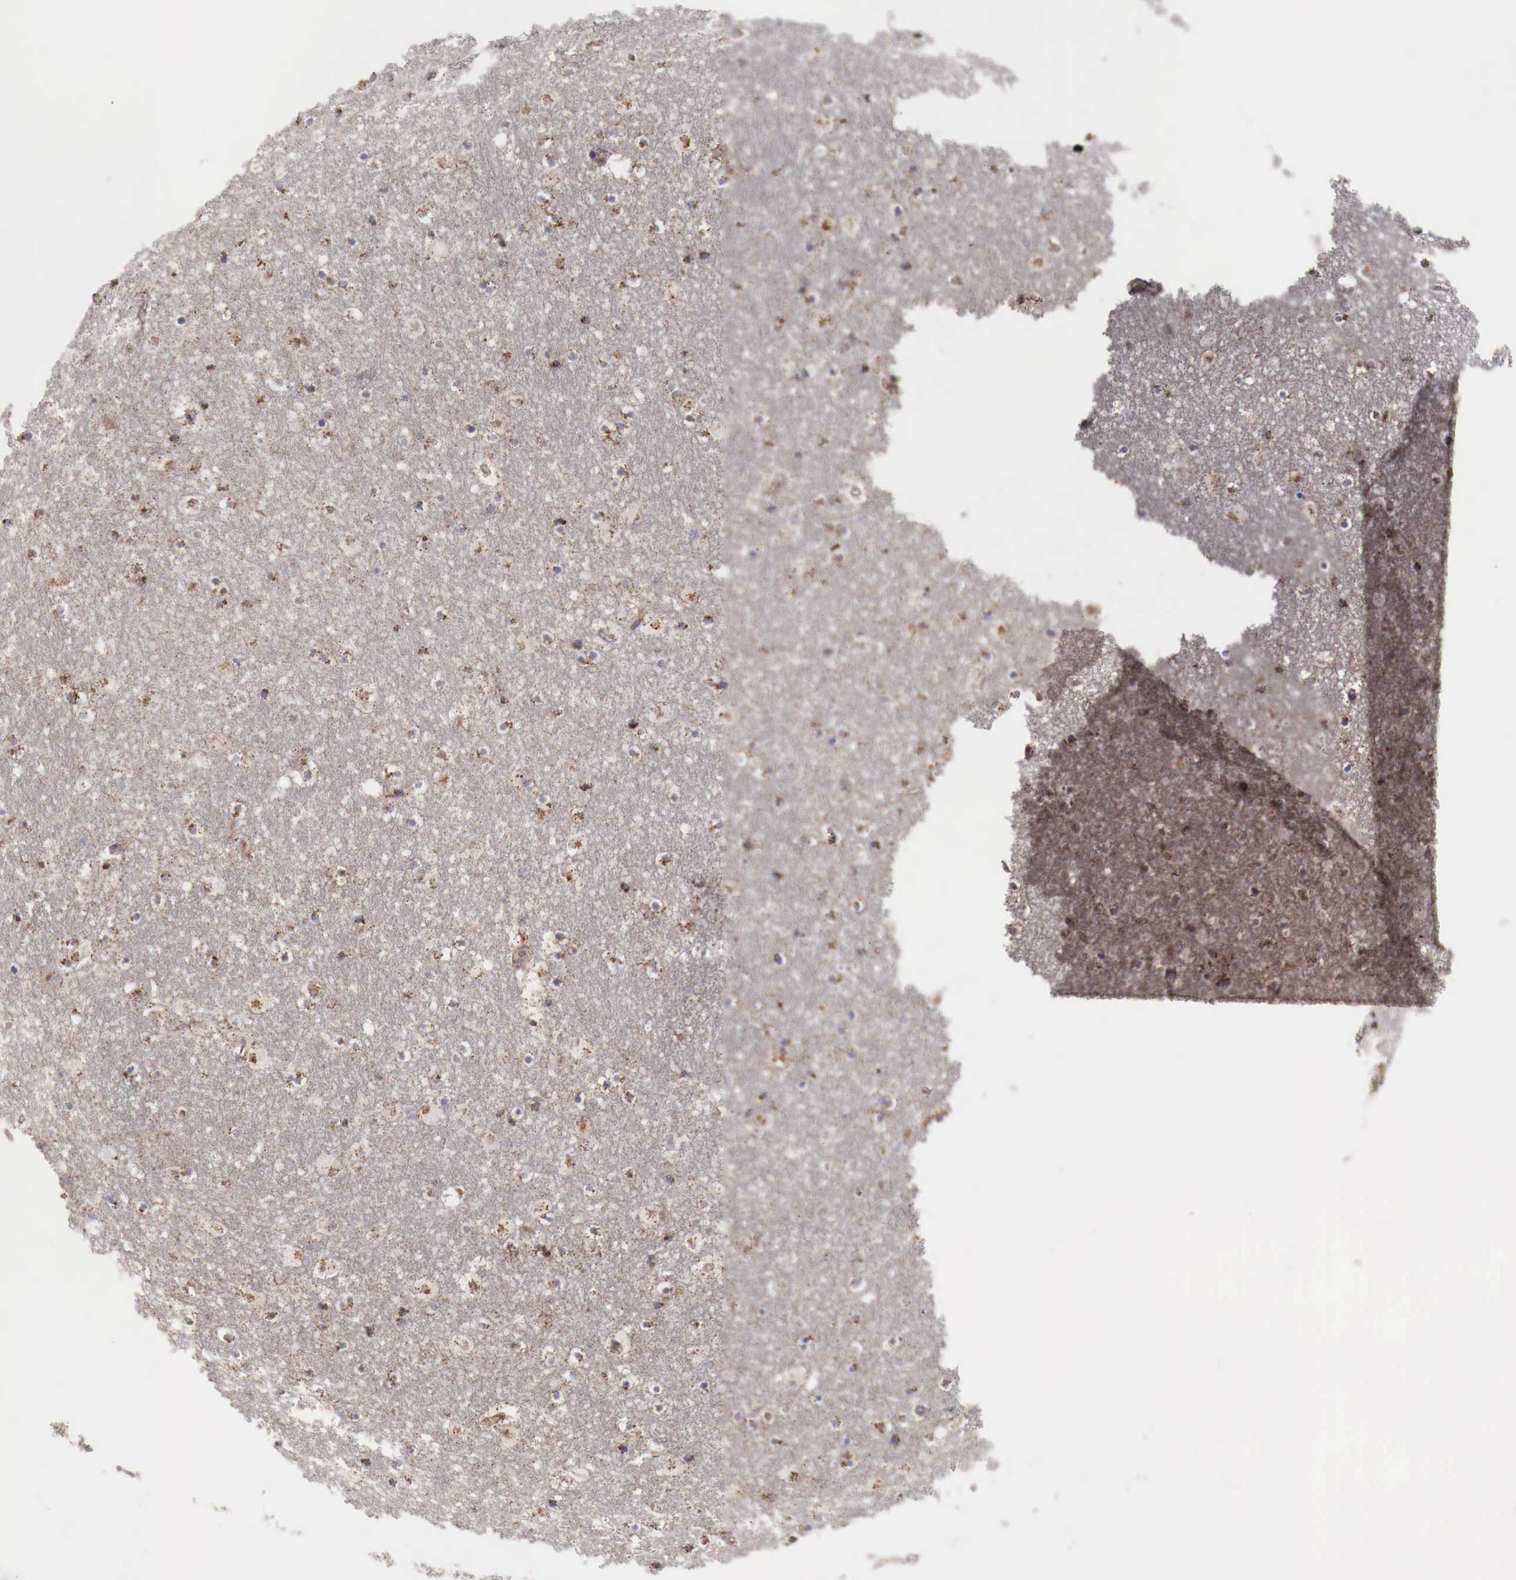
{"staining": {"intensity": "weak", "quantity": "25%-75%", "location": "cytoplasmic/membranous"}, "tissue": "caudate", "cell_type": "Glial cells", "image_type": "normal", "snomed": [{"axis": "morphology", "description": "Normal tissue, NOS"}, {"axis": "topography", "description": "Lateral ventricle wall"}], "caption": "Immunohistochemical staining of benign caudate reveals weak cytoplasmic/membranous protein positivity in about 25%-75% of glial cells. The staining was performed using DAB (3,3'-diaminobenzidine), with brown indicating positive protein expression. Nuclei are stained blue with hematoxylin.", "gene": "XPNPEP3", "patient": {"sex": "male", "age": 45}}